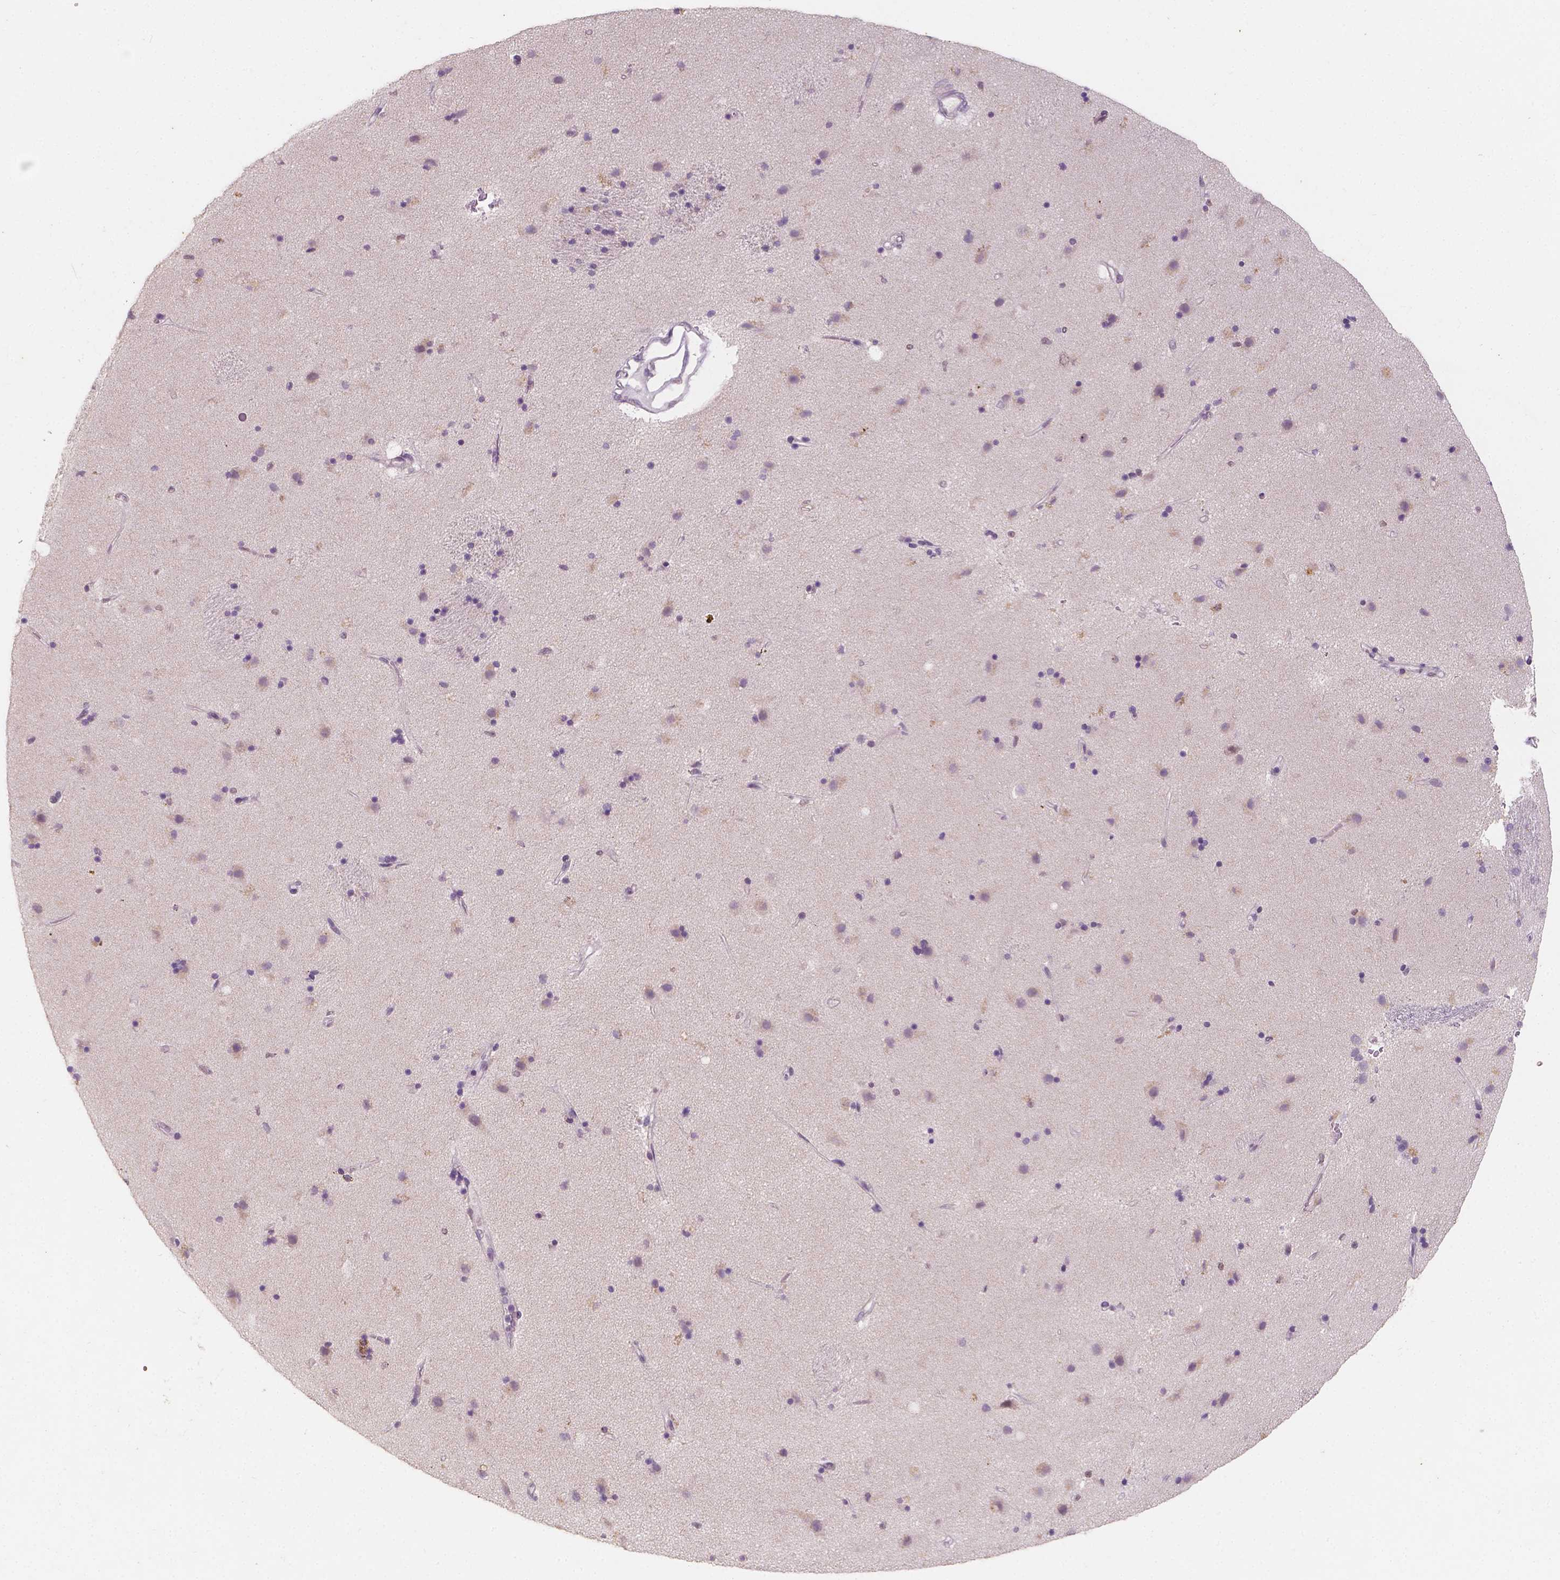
{"staining": {"intensity": "weak", "quantity": "<25%", "location": "cytoplasmic/membranous"}, "tissue": "caudate", "cell_type": "Glial cells", "image_type": "normal", "snomed": [{"axis": "morphology", "description": "Normal tissue, NOS"}, {"axis": "topography", "description": "Lateral ventricle wall"}], "caption": "Immunohistochemical staining of normal caudate reveals no significant staining in glial cells.", "gene": "TAL1", "patient": {"sex": "female", "age": 71}}